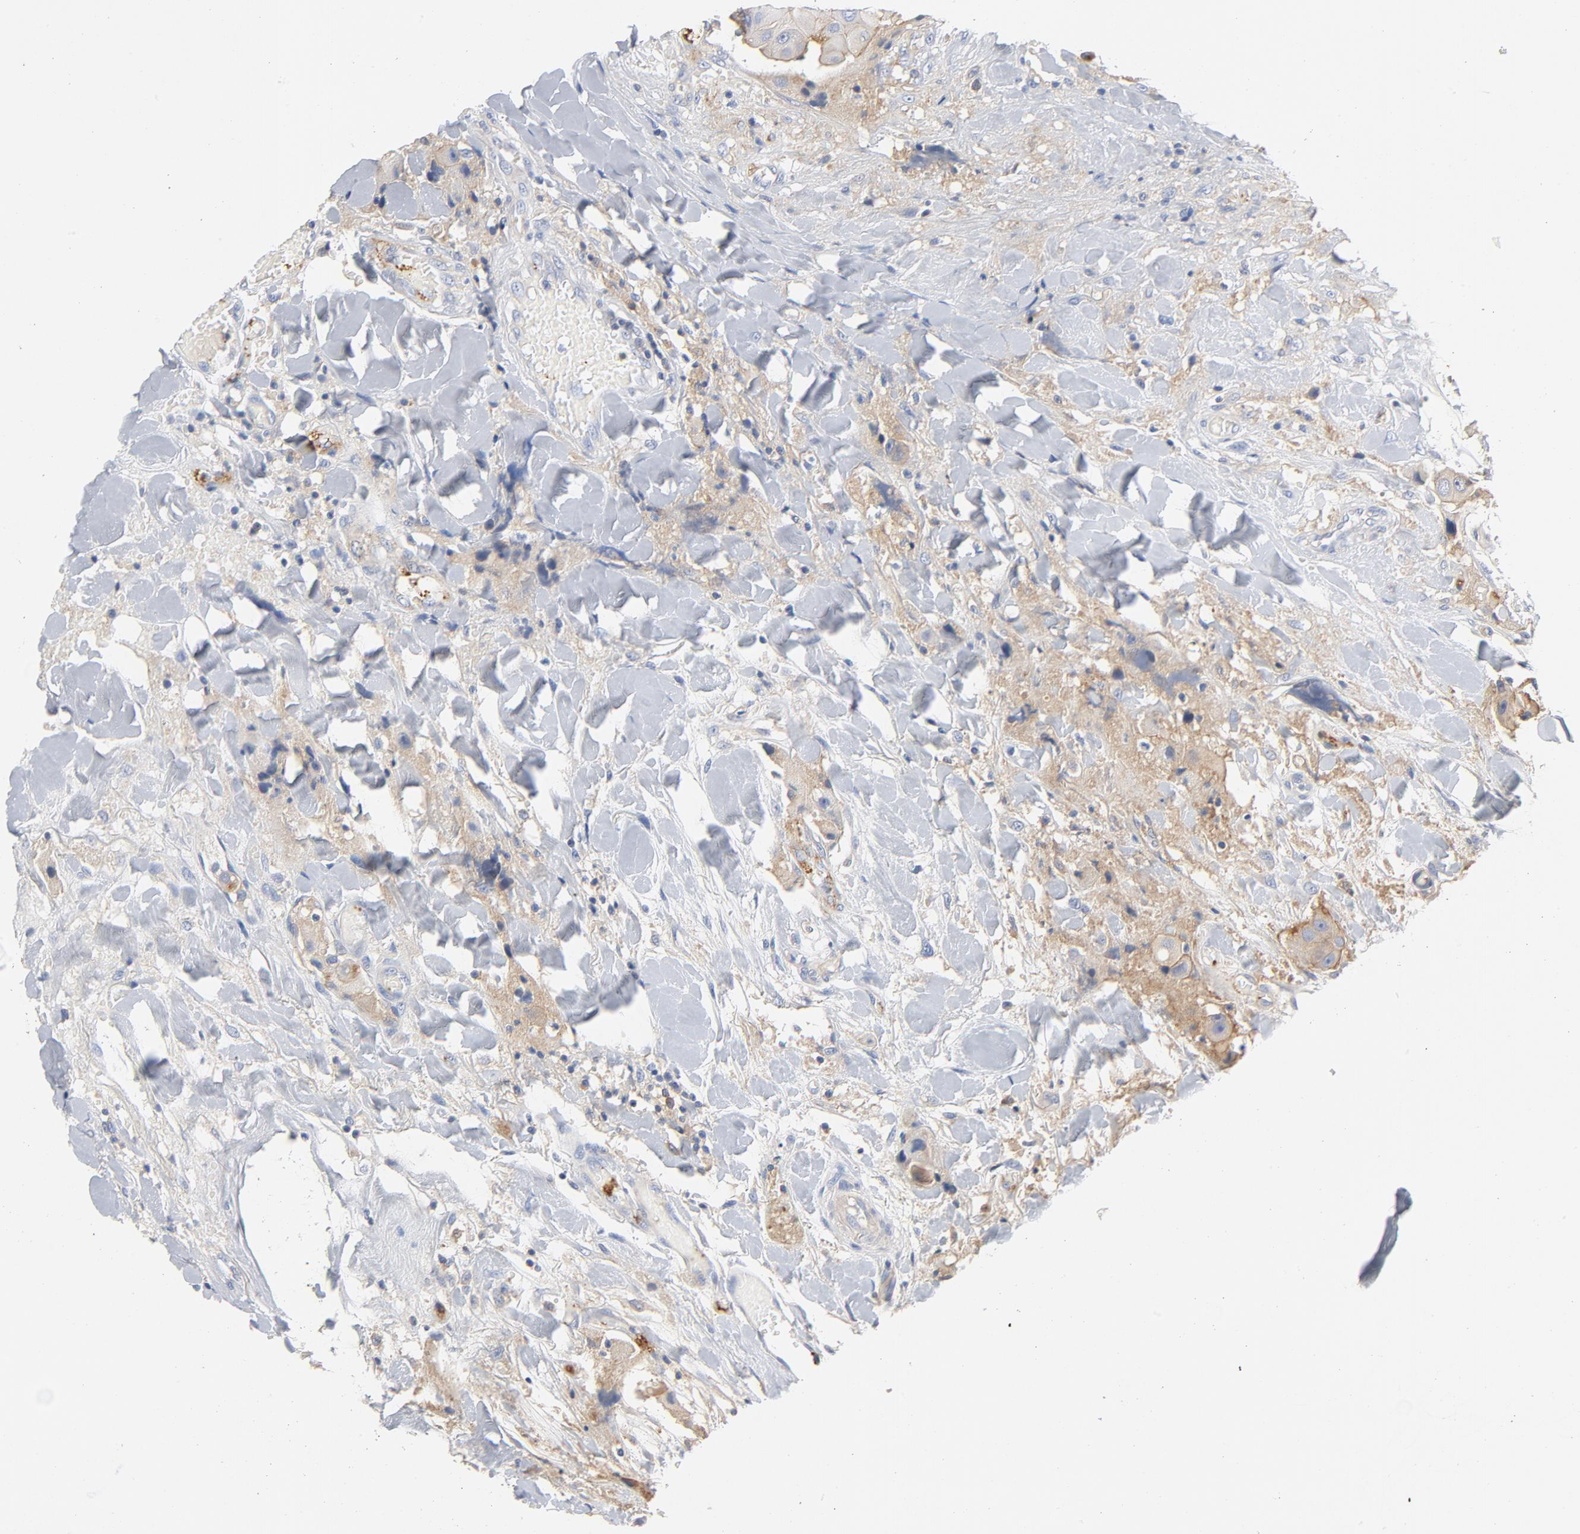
{"staining": {"intensity": "weak", "quantity": ">75%", "location": "cytoplasmic/membranous"}, "tissue": "head and neck cancer", "cell_type": "Tumor cells", "image_type": "cancer", "snomed": [{"axis": "morphology", "description": "Normal tissue, NOS"}, {"axis": "morphology", "description": "Adenocarcinoma, NOS"}, {"axis": "topography", "description": "Salivary gland"}, {"axis": "topography", "description": "Head-Neck"}], "caption": "Immunohistochemistry (IHC) image of head and neck cancer stained for a protein (brown), which exhibits low levels of weak cytoplasmic/membranous expression in approximately >75% of tumor cells.", "gene": "SRC", "patient": {"sex": "male", "age": 80}}